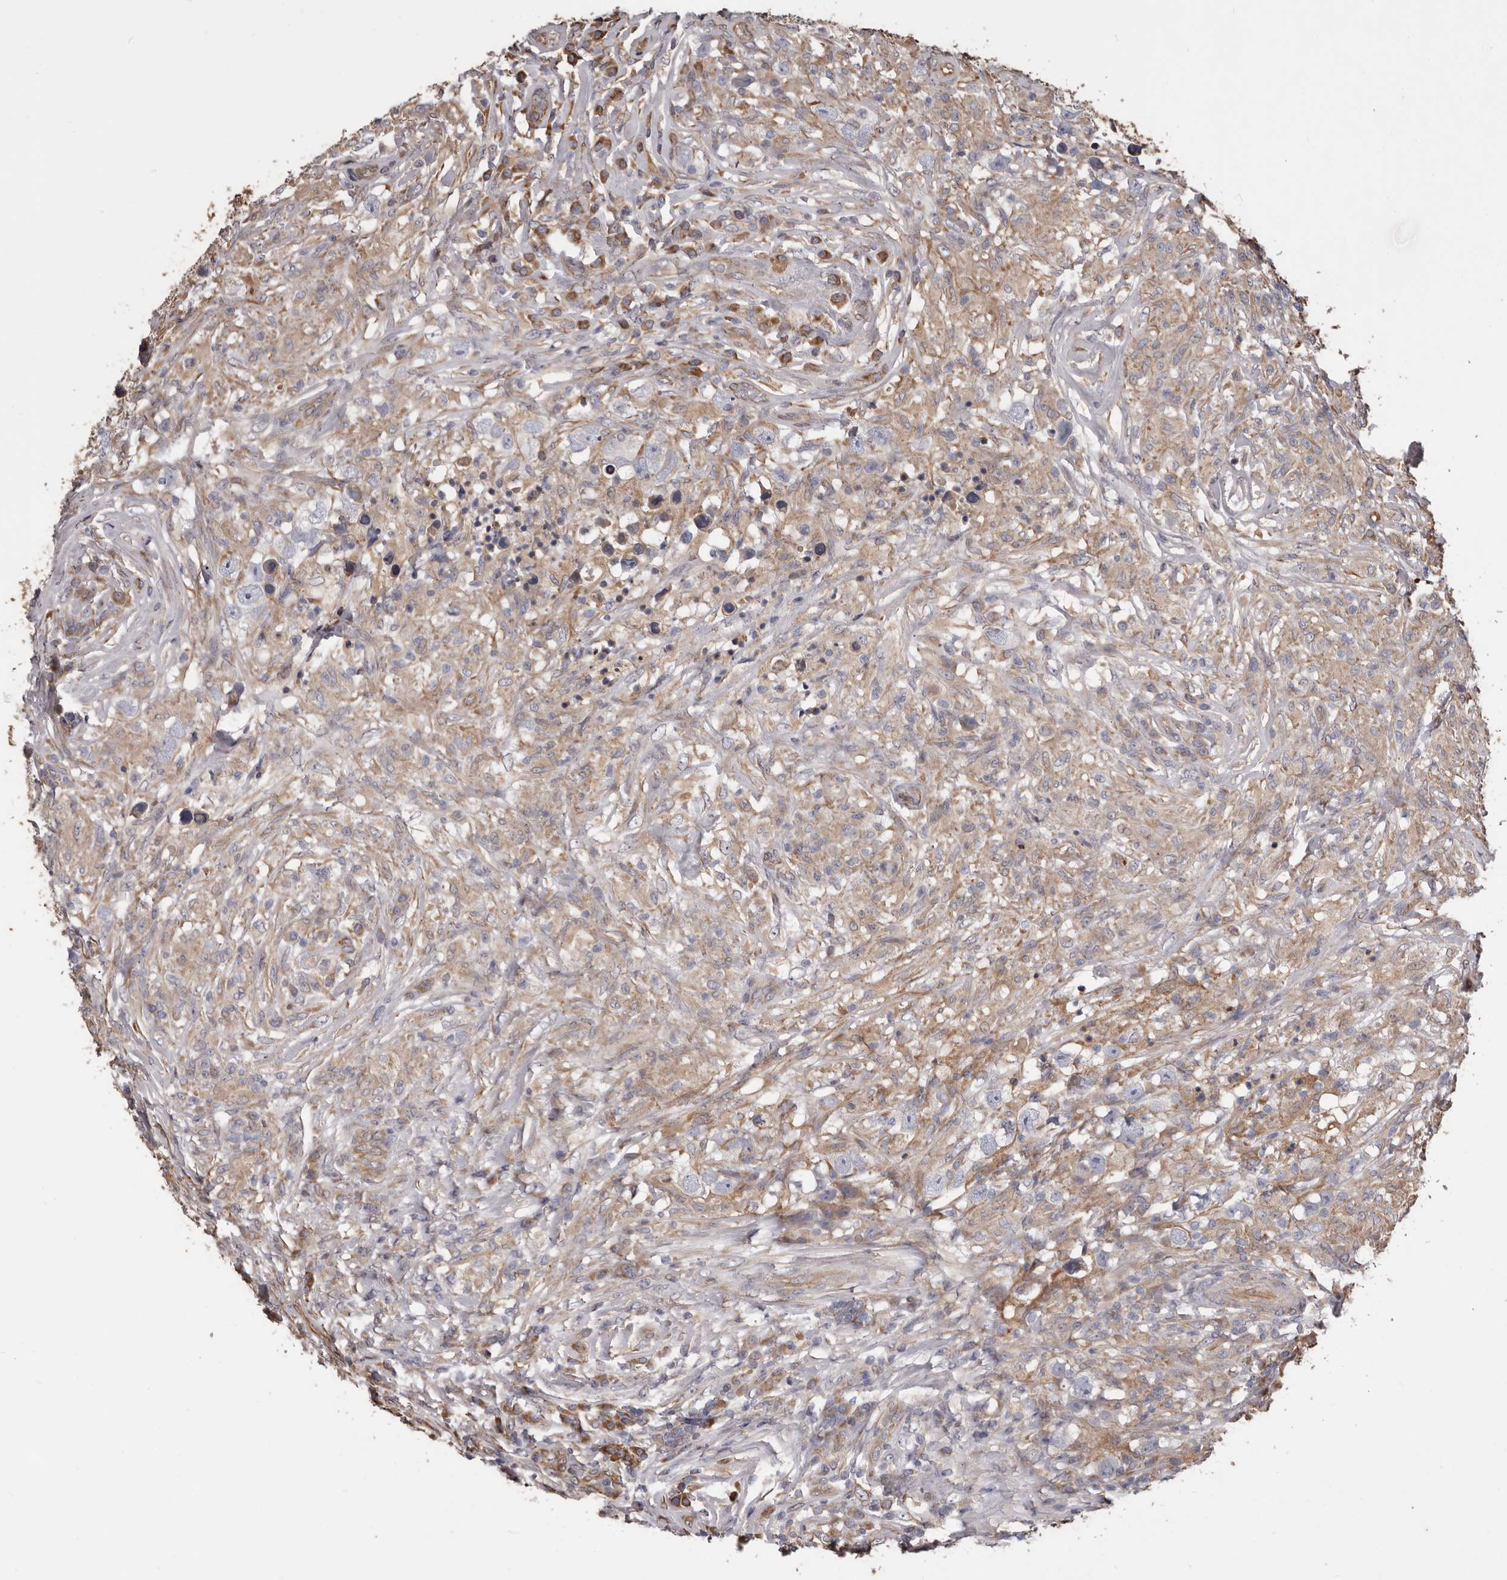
{"staining": {"intensity": "negative", "quantity": "none", "location": "none"}, "tissue": "testis cancer", "cell_type": "Tumor cells", "image_type": "cancer", "snomed": [{"axis": "morphology", "description": "Seminoma, NOS"}, {"axis": "topography", "description": "Testis"}], "caption": "Human testis seminoma stained for a protein using IHC displays no positivity in tumor cells.", "gene": "CEP104", "patient": {"sex": "male", "age": 49}}